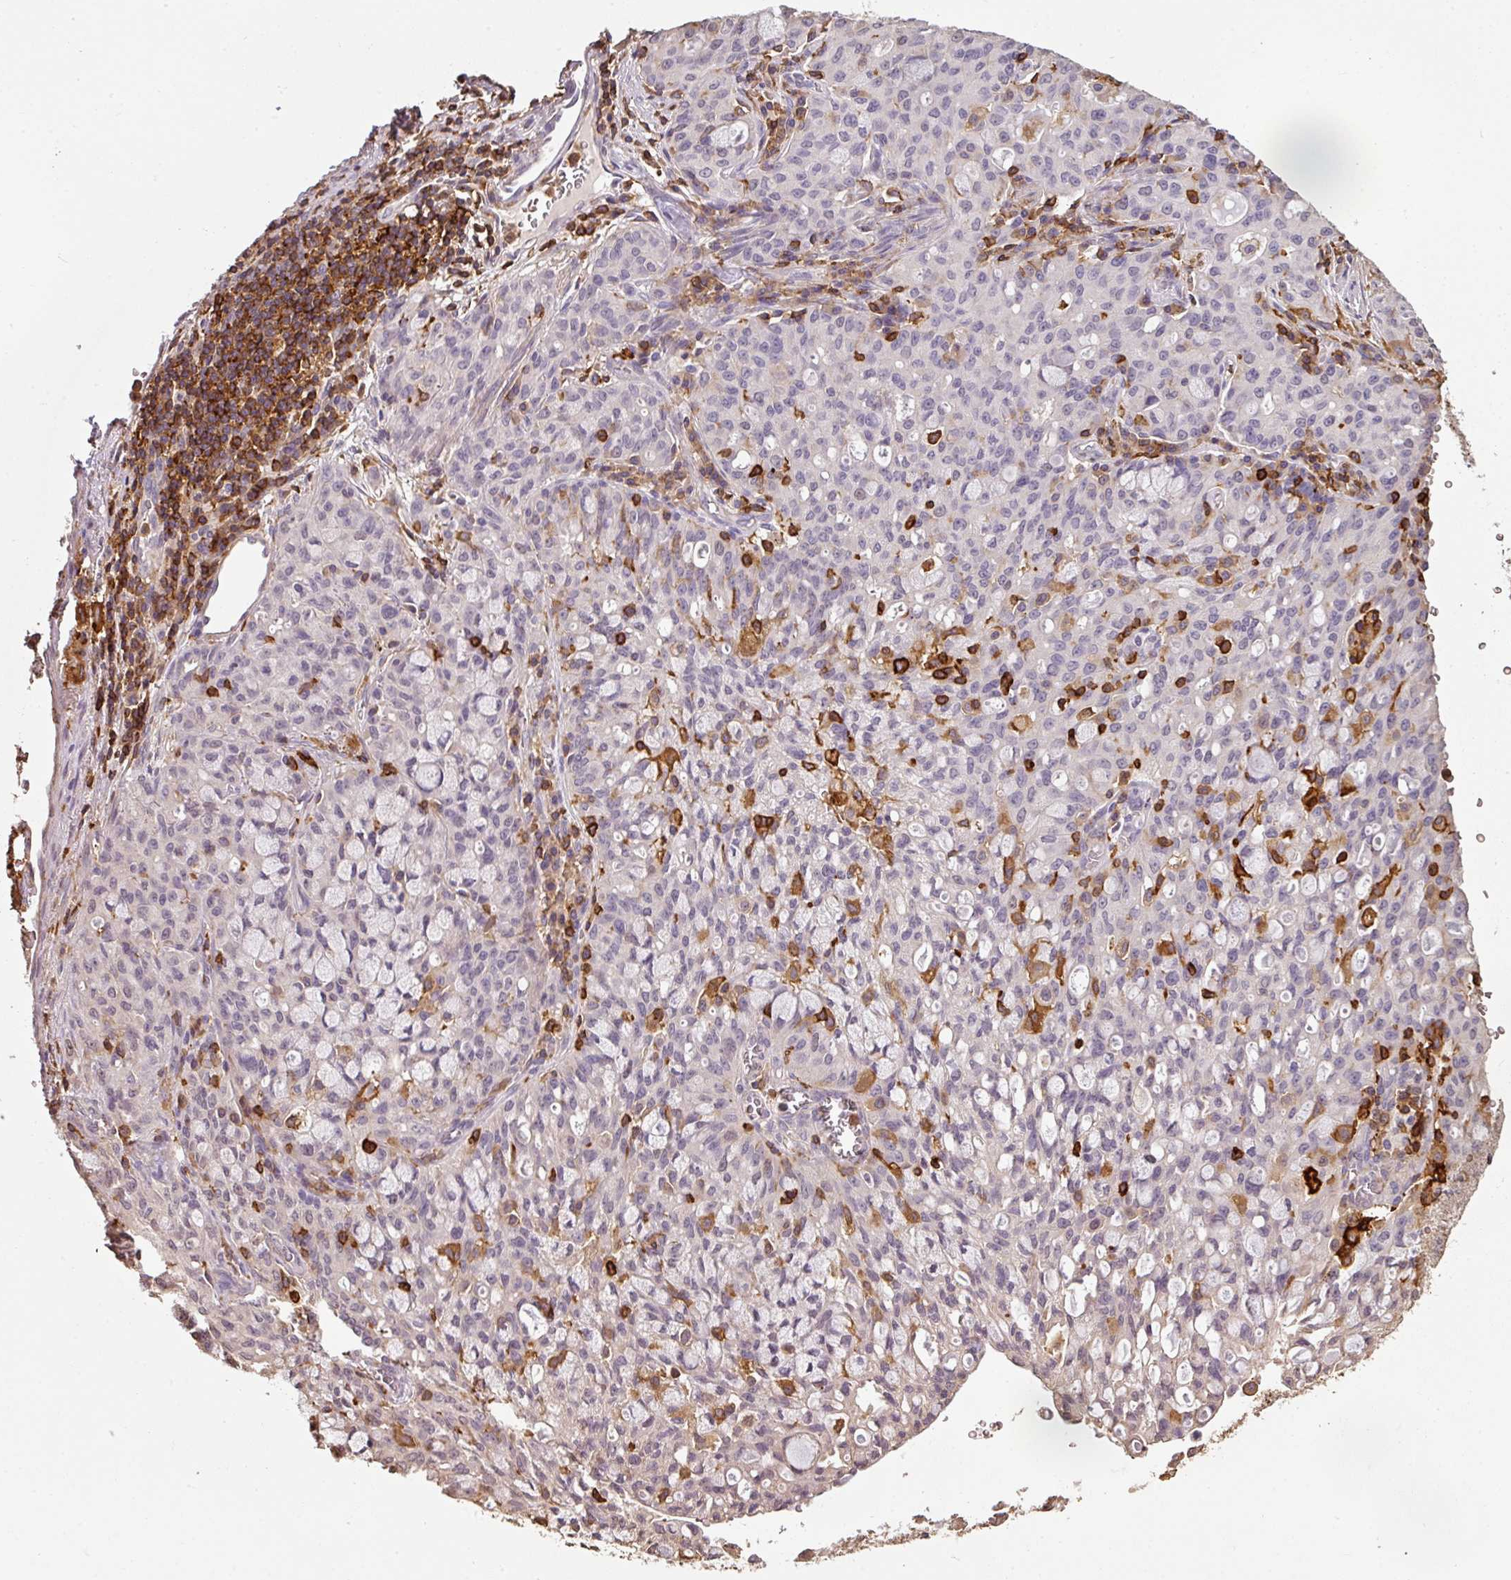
{"staining": {"intensity": "negative", "quantity": "none", "location": "none"}, "tissue": "lung cancer", "cell_type": "Tumor cells", "image_type": "cancer", "snomed": [{"axis": "morphology", "description": "Adenocarcinoma, NOS"}, {"axis": "topography", "description": "Lung"}], "caption": "The IHC image has no significant positivity in tumor cells of lung cancer tissue. (DAB IHC visualized using brightfield microscopy, high magnification).", "gene": "OLFML2B", "patient": {"sex": "female", "age": 44}}